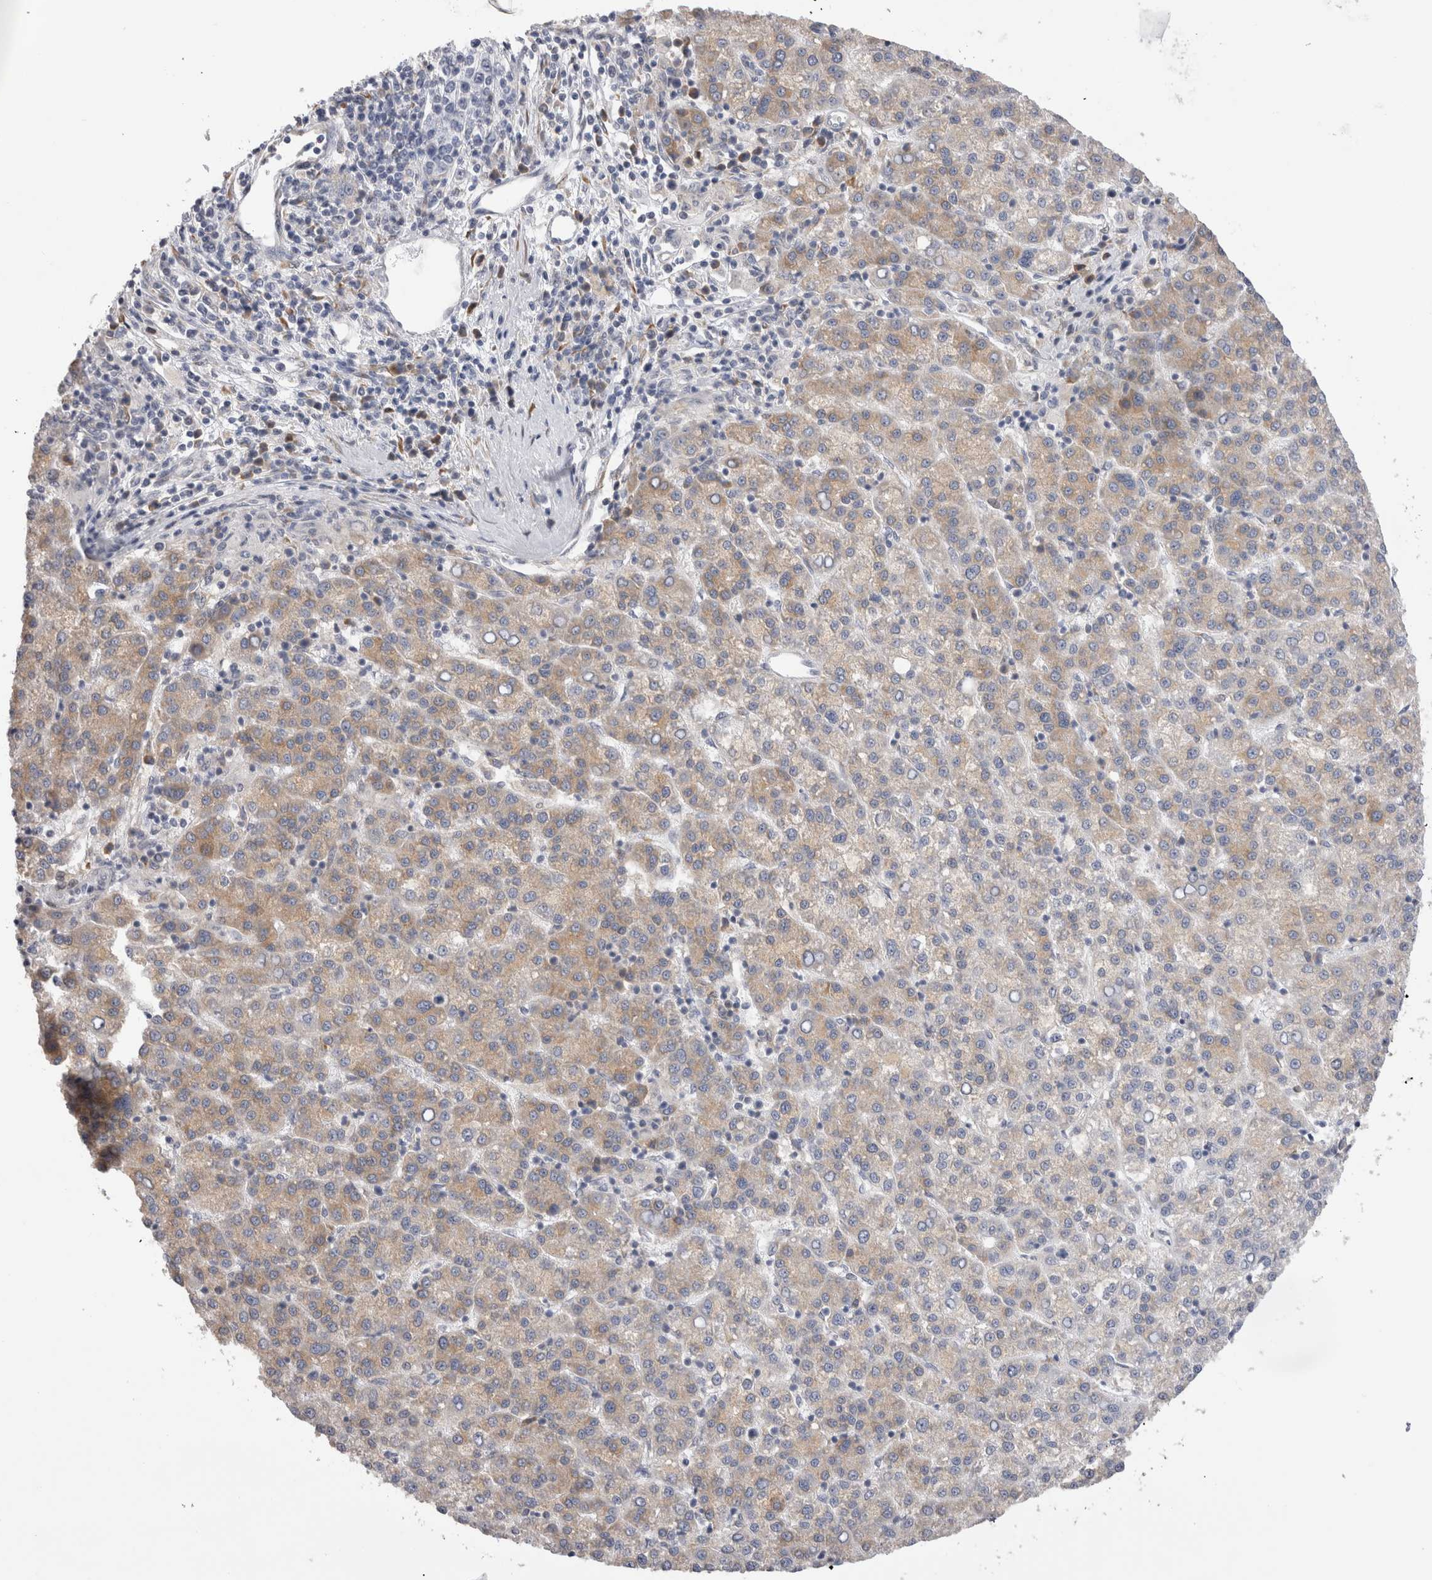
{"staining": {"intensity": "weak", "quantity": "25%-75%", "location": "cytoplasmic/membranous"}, "tissue": "liver cancer", "cell_type": "Tumor cells", "image_type": "cancer", "snomed": [{"axis": "morphology", "description": "Carcinoma, Hepatocellular, NOS"}, {"axis": "topography", "description": "Liver"}], "caption": "High-power microscopy captured an immunohistochemistry (IHC) micrograph of liver cancer, revealing weak cytoplasmic/membranous staining in approximately 25%-75% of tumor cells.", "gene": "VCPIP1", "patient": {"sex": "female", "age": 58}}